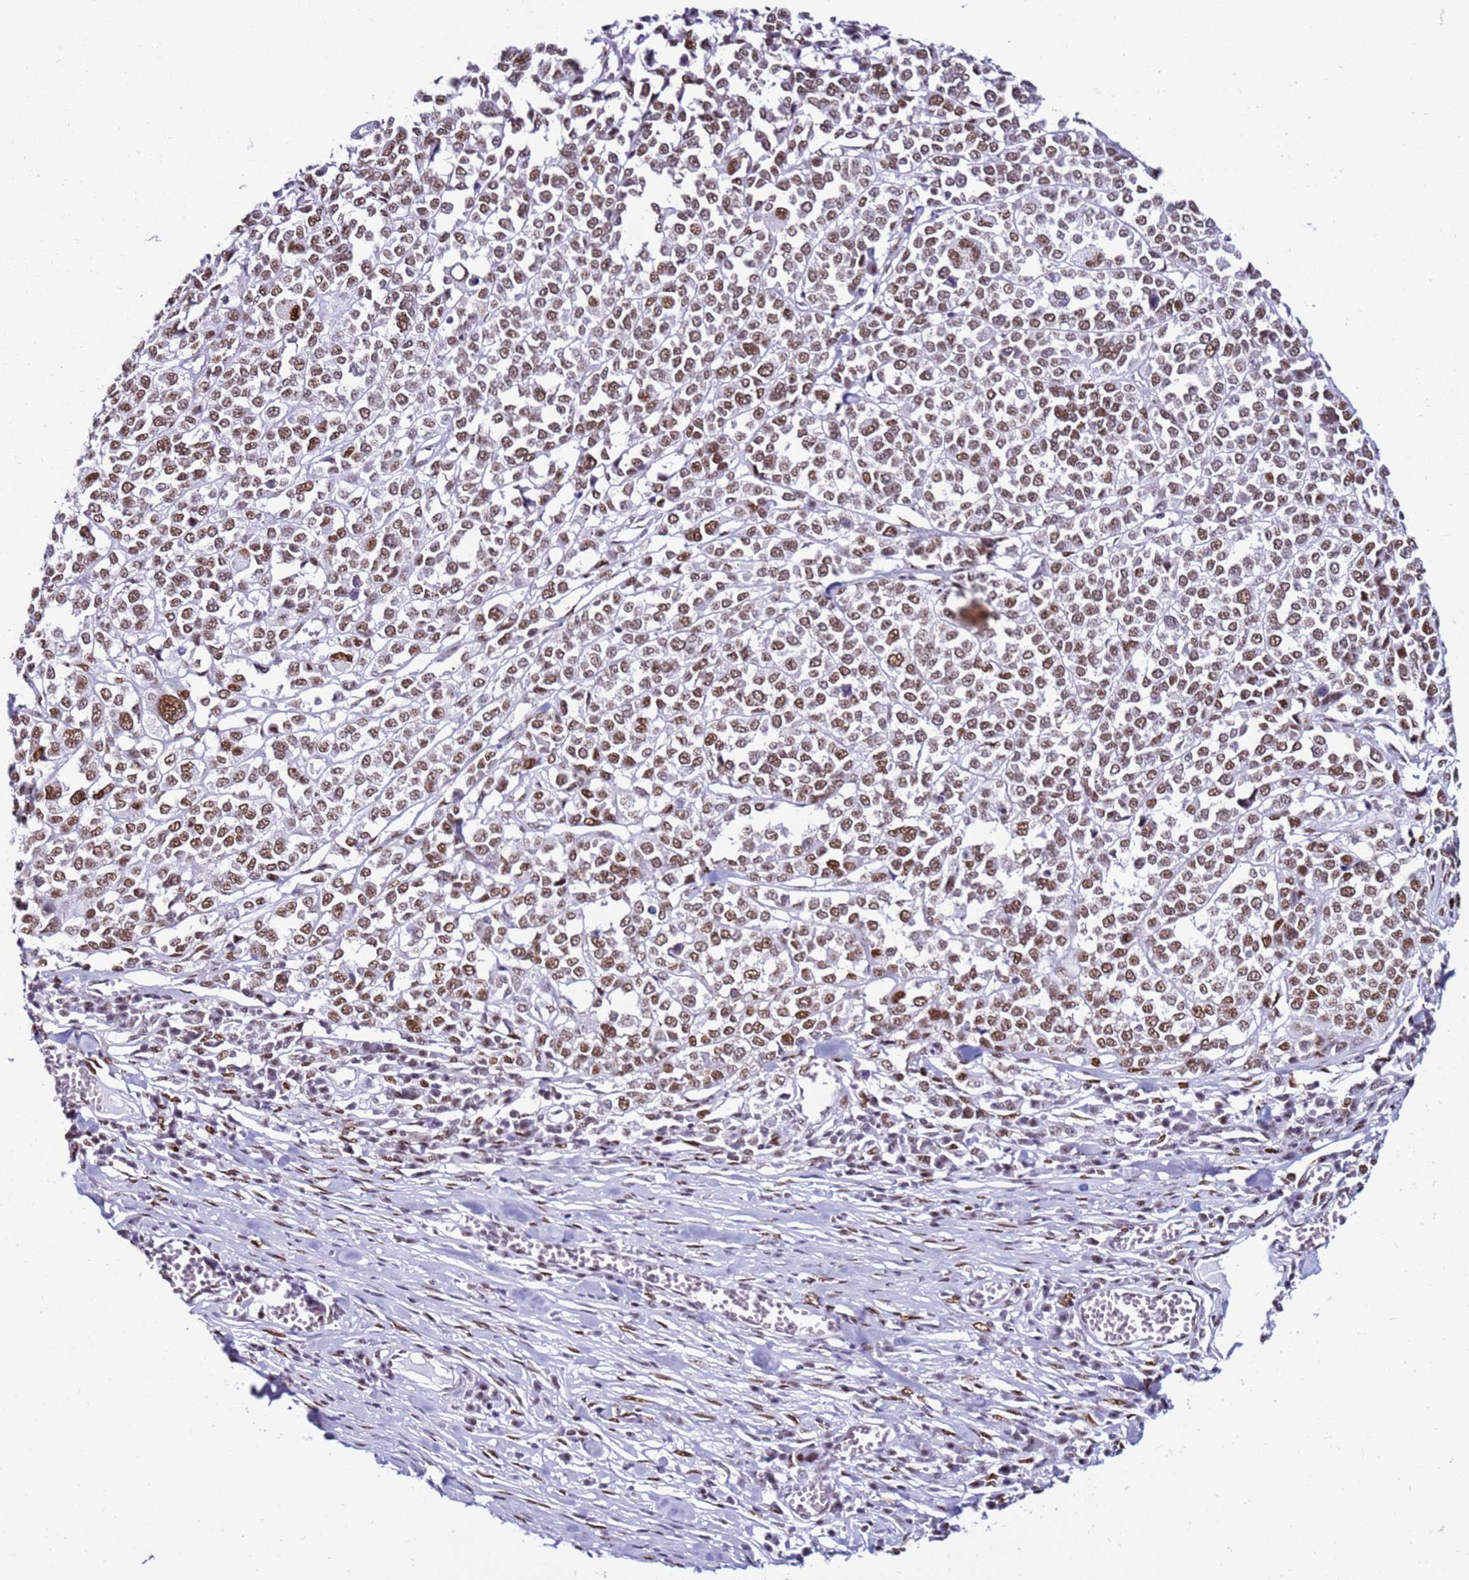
{"staining": {"intensity": "moderate", "quantity": ">75%", "location": "nuclear"}, "tissue": "melanoma", "cell_type": "Tumor cells", "image_type": "cancer", "snomed": [{"axis": "morphology", "description": "Malignant melanoma, Metastatic site"}, {"axis": "topography", "description": "Lymph node"}], "caption": "The micrograph shows a brown stain indicating the presence of a protein in the nuclear of tumor cells in melanoma. The staining was performed using DAB (3,3'-diaminobenzidine) to visualize the protein expression in brown, while the nuclei were stained in blue with hematoxylin (Magnification: 20x).", "gene": "KPNA4", "patient": {"sex": "male", "age": 44}}